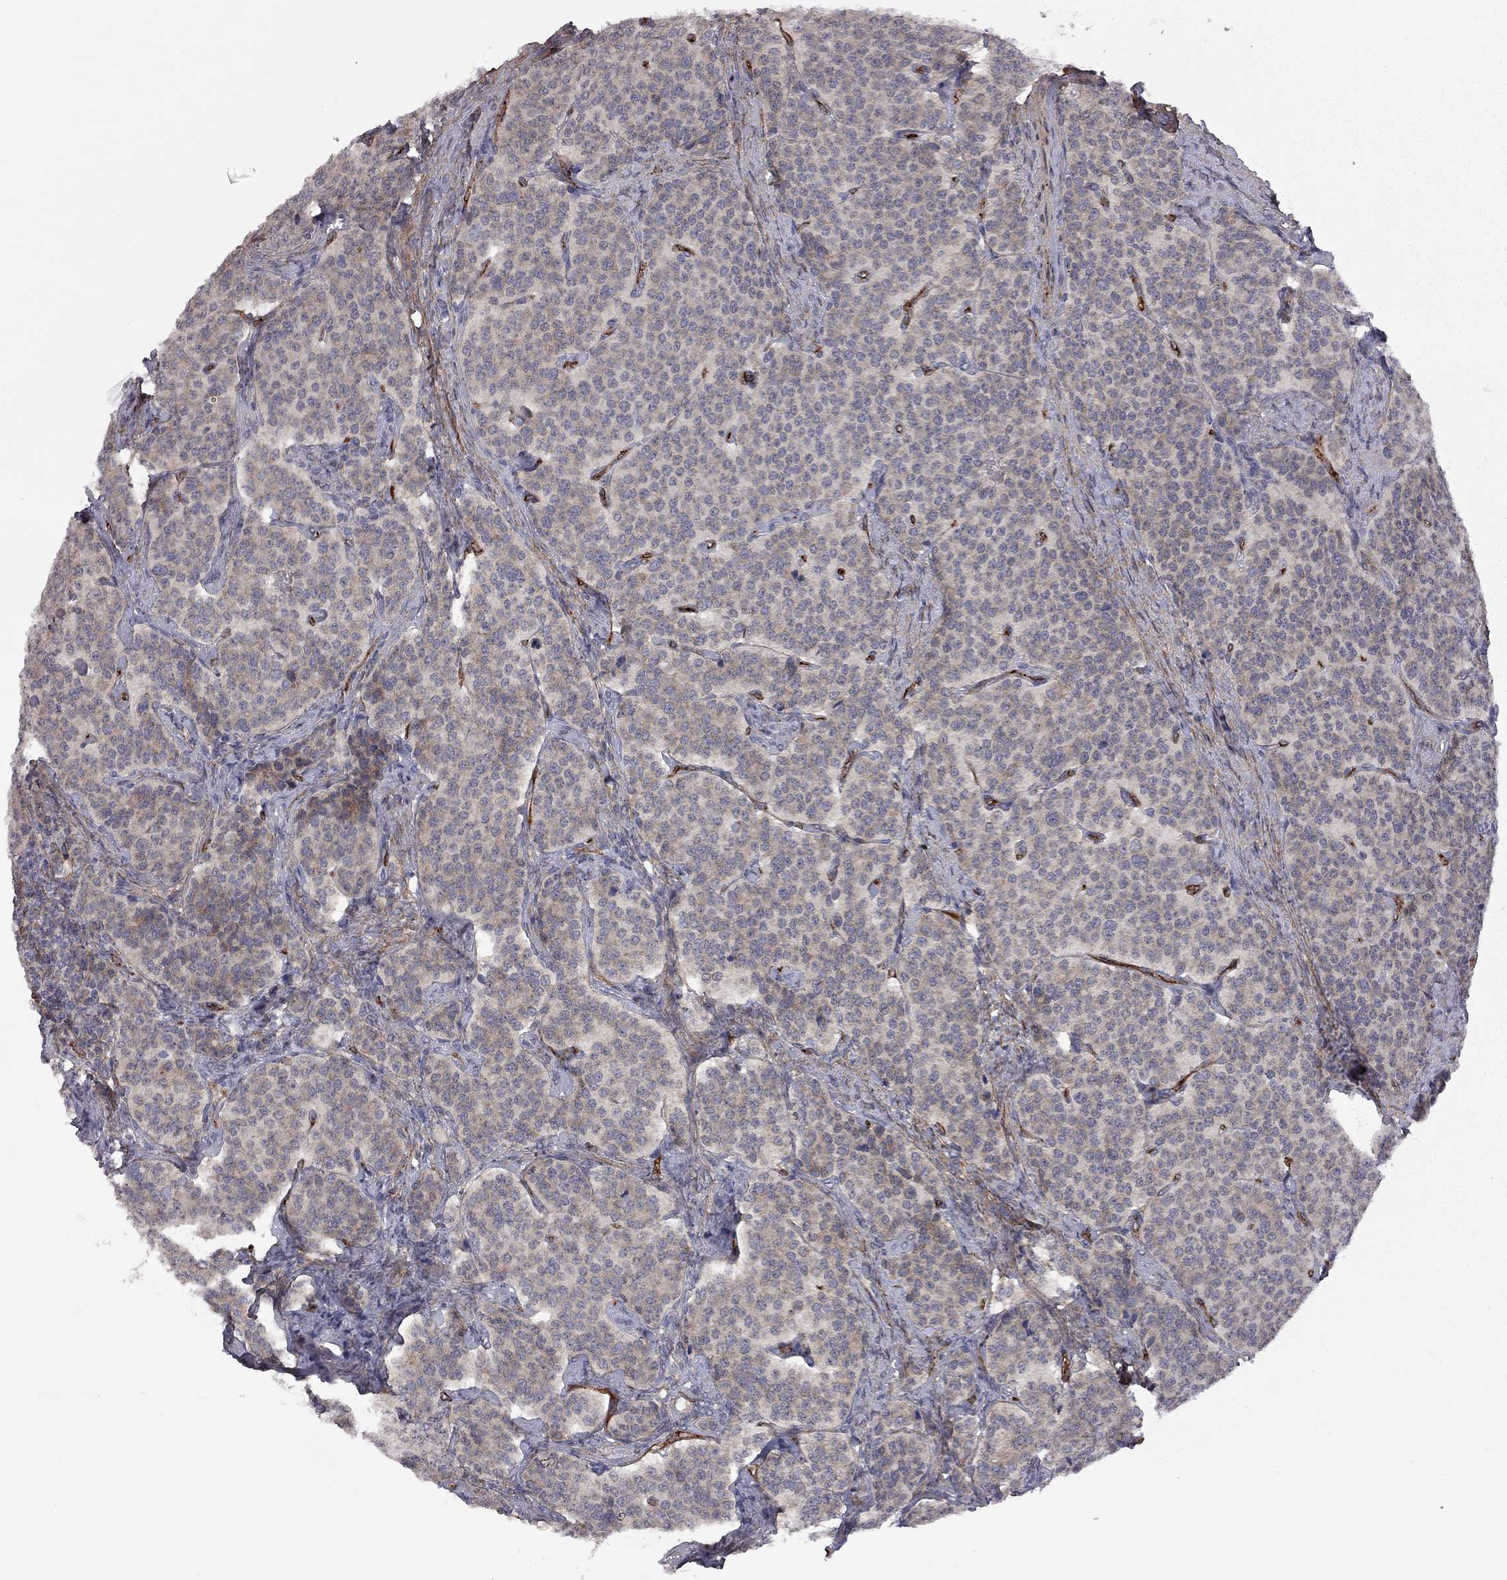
{"staining": {"intensity": "weak", "quantity": ">75%", "location": "cytoplasmic/membranous"}, "tissue": "carcinoid", "cell_type": "Tumor cells", "image_type": "cancer", "snomed": [{"axis": "morphology", "description": "Carcinoid, malignant, NOS"}, {"axis": "topography", "description": "Small intestine"}], "caption": "Malignant carcinoid was stained to show a protein in brown. There is low levels of weak cytoplasmic/membranous positivity in about >75% of tumor cells.", "gene": "EXOC3L2", "patient": {"sex": "female", "age": 58}}